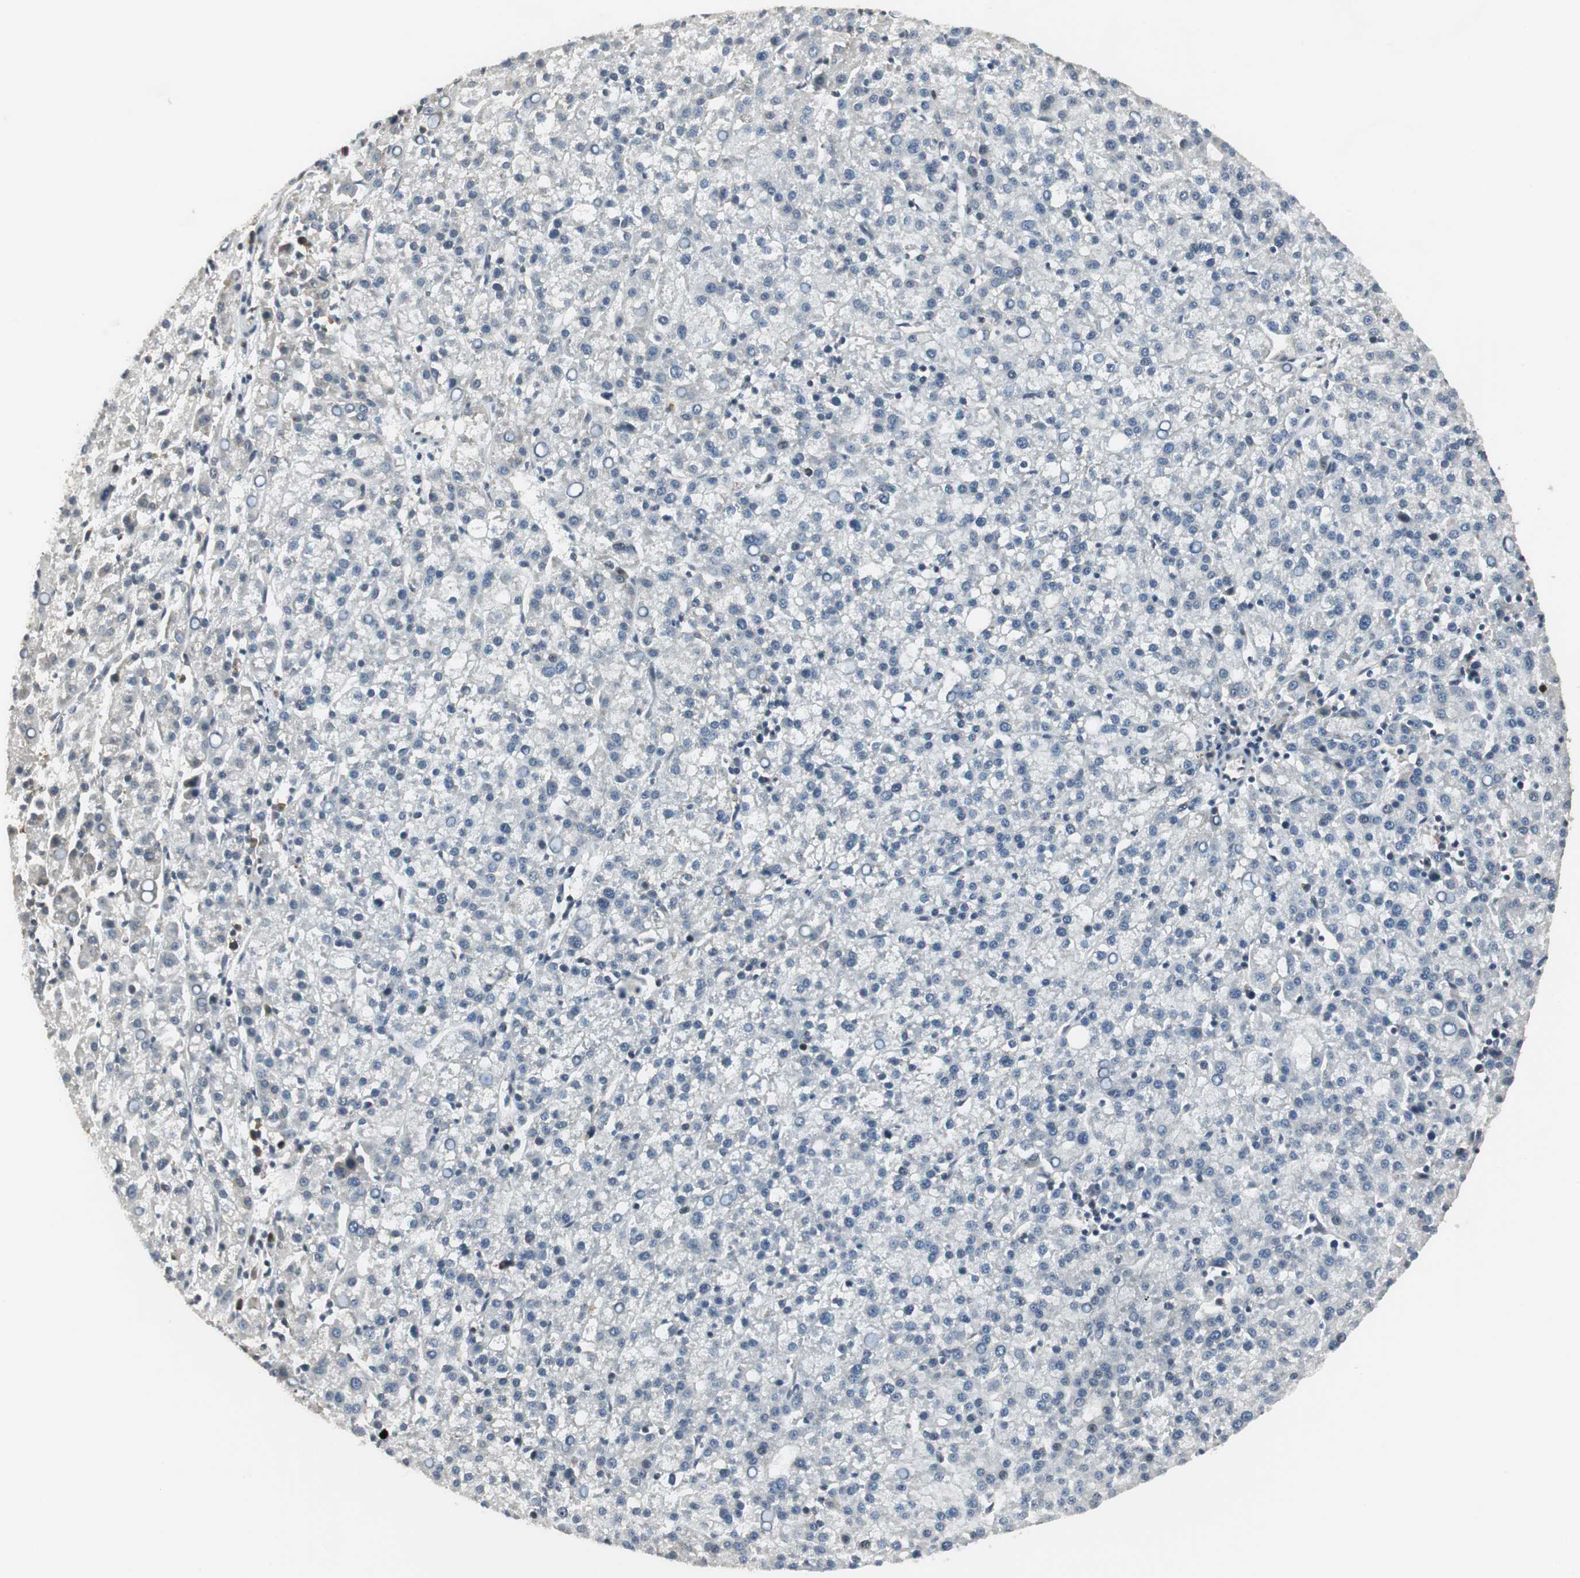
{"staining": {"intensity": "weak", "quantity": "<25%", "location": "cytoplasmic/membranous"}, "tissue": "liver cancer", "cell_type": "Tumor cells", "image_type": "cancer", "snomed": [{"axis": "morphology", "description": "Carcinoma, Hepatocellular, NOS"}, {"axis": "topography", "description": "Liver"}], "caption": "This is a photomicrograph of immunohistochemistry (IHC) staining of liver cancer (hepatocellular carcinoma), which shows no staining in tumor cells.", "gene": "CCT5", "patient": {"sex": "female", "age": 58}}